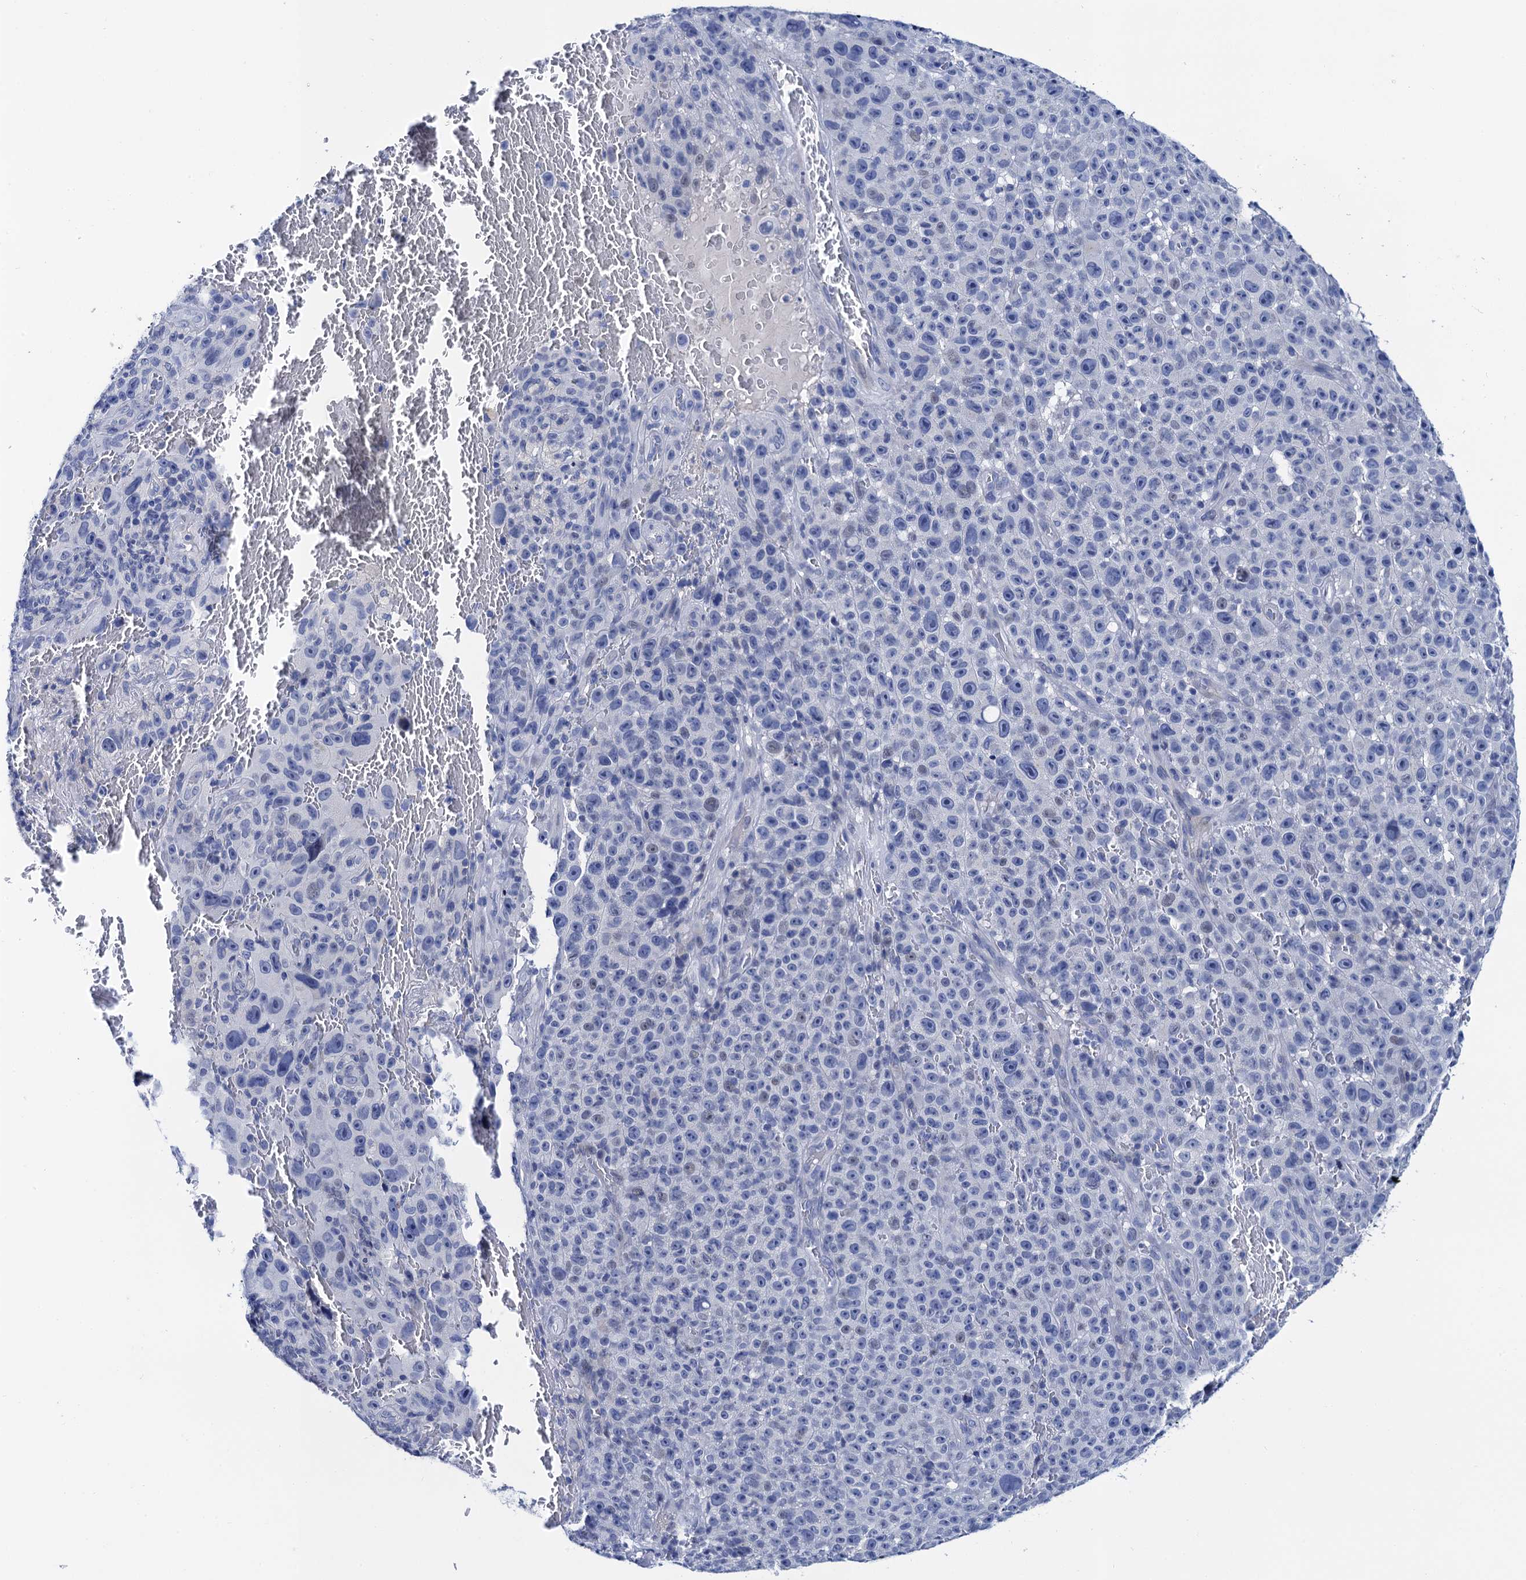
{"staining": {"intensity": "negative", "quantity": "none", "location": "none"}, "tissue": "melanoma", "cell_type": "Tumor cells", "image_type": "cancer", "snomed": [{"axis": "morphology", "description": "Malignant melanoma, NOS"}, {"axis": "topography", "description": "Skin"}], "caption": "IHC micrograph of human melanoma stained for a protein (brown), which demonstrates no expression in tumor cells.", "gene": "LYPD3", "patient": {"sex": "female", "age": 82}}